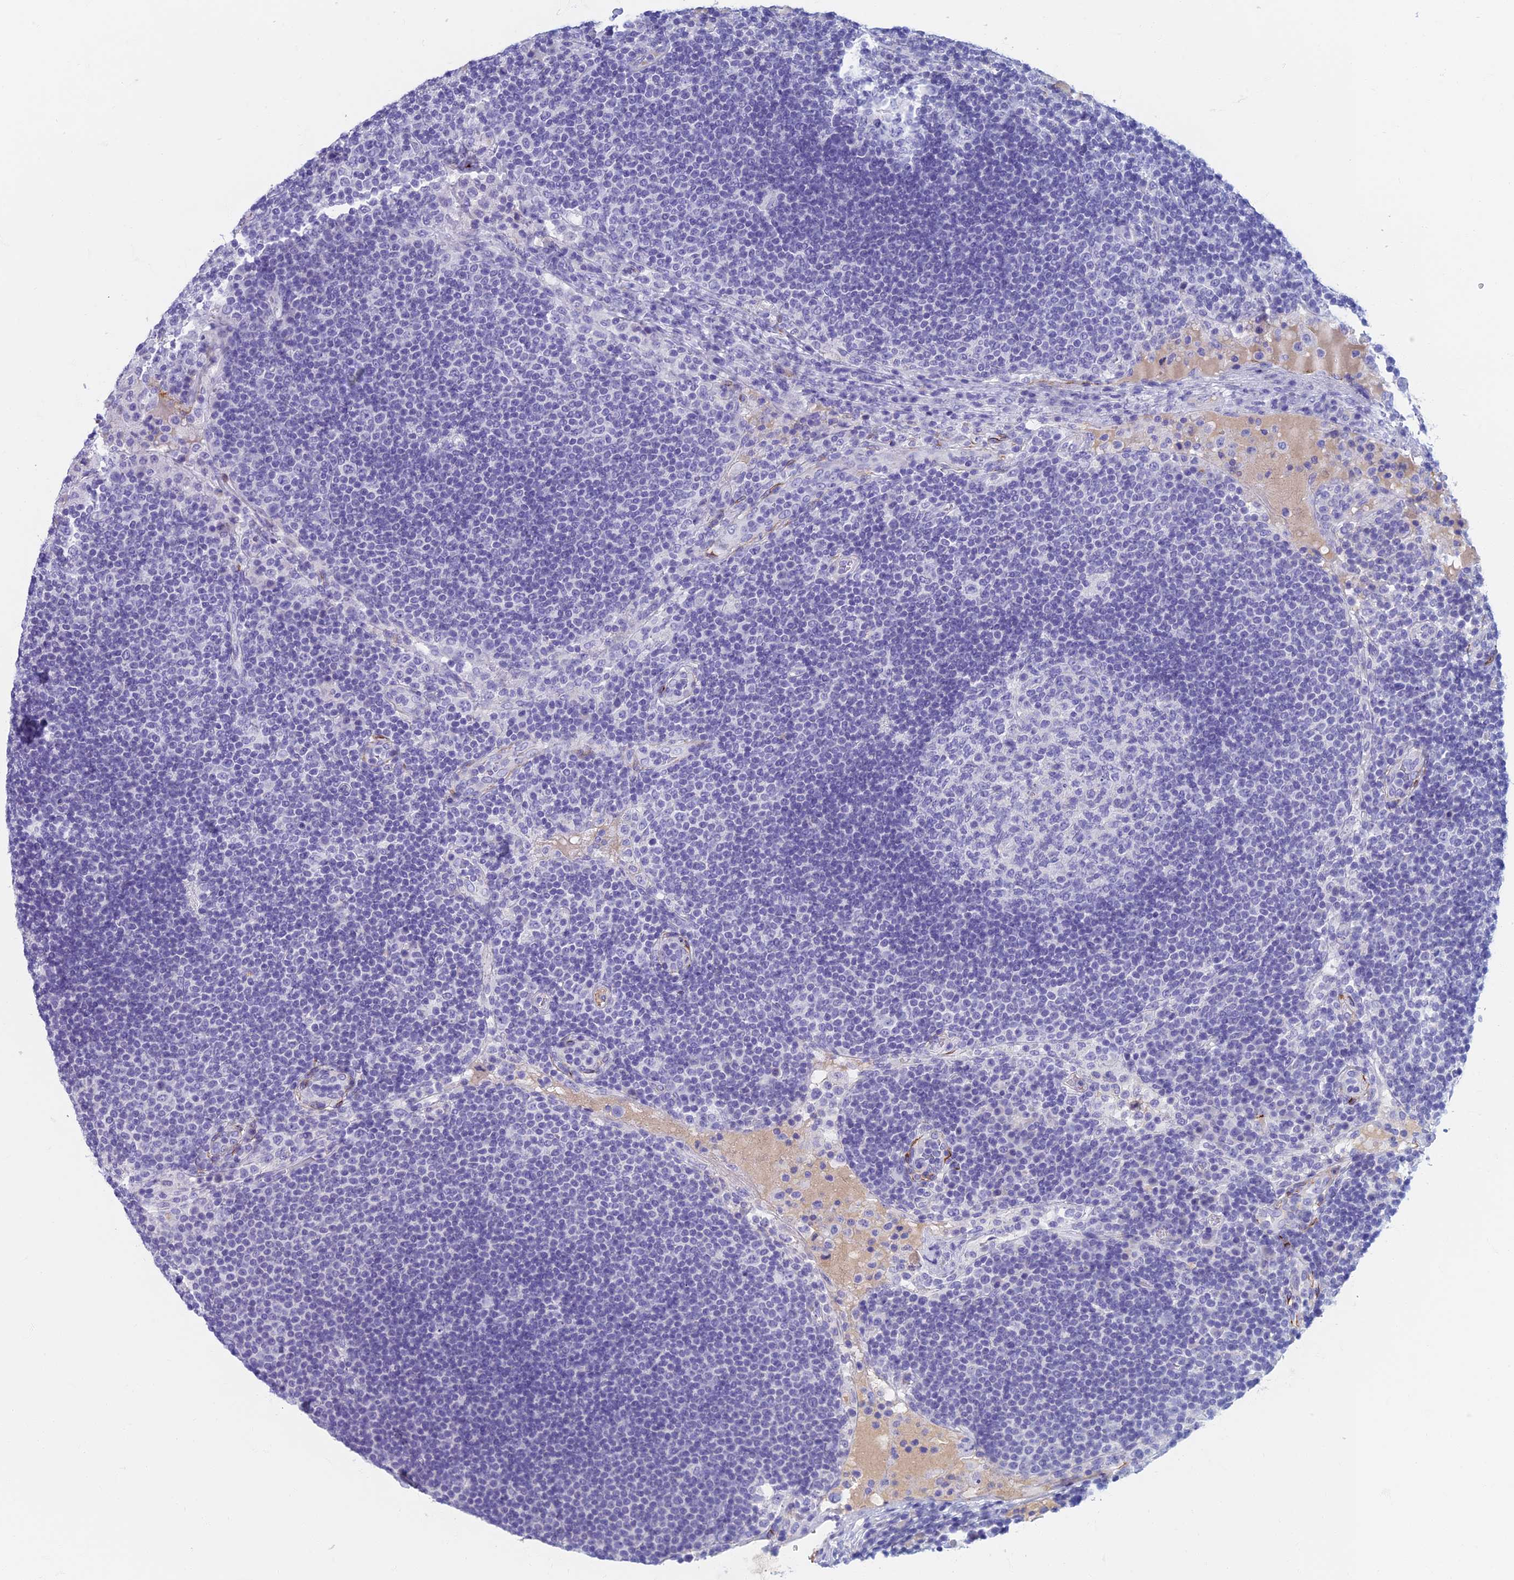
{"staining": {"intensity": "negative", "quantity": "none", "location": "none"}, "tissue": "lymph node", "cell_type": "Germinal center cells", "image_type": "normal", "snomed": [{"axis": "morphology", "description": "Normal tissue, NOS"}, {"axis": "topography", "description": "Lymph node"}], "caption": "The histopathology image shows no significant staining in germinal center cells of lymph node. (Stains: DAB IHC with hematoxylin counter stain, Microscopy: brightfield microscopy at high magnification).", "gene": "ETFRF1", "patient": {"sex": "female", "age": 53}}